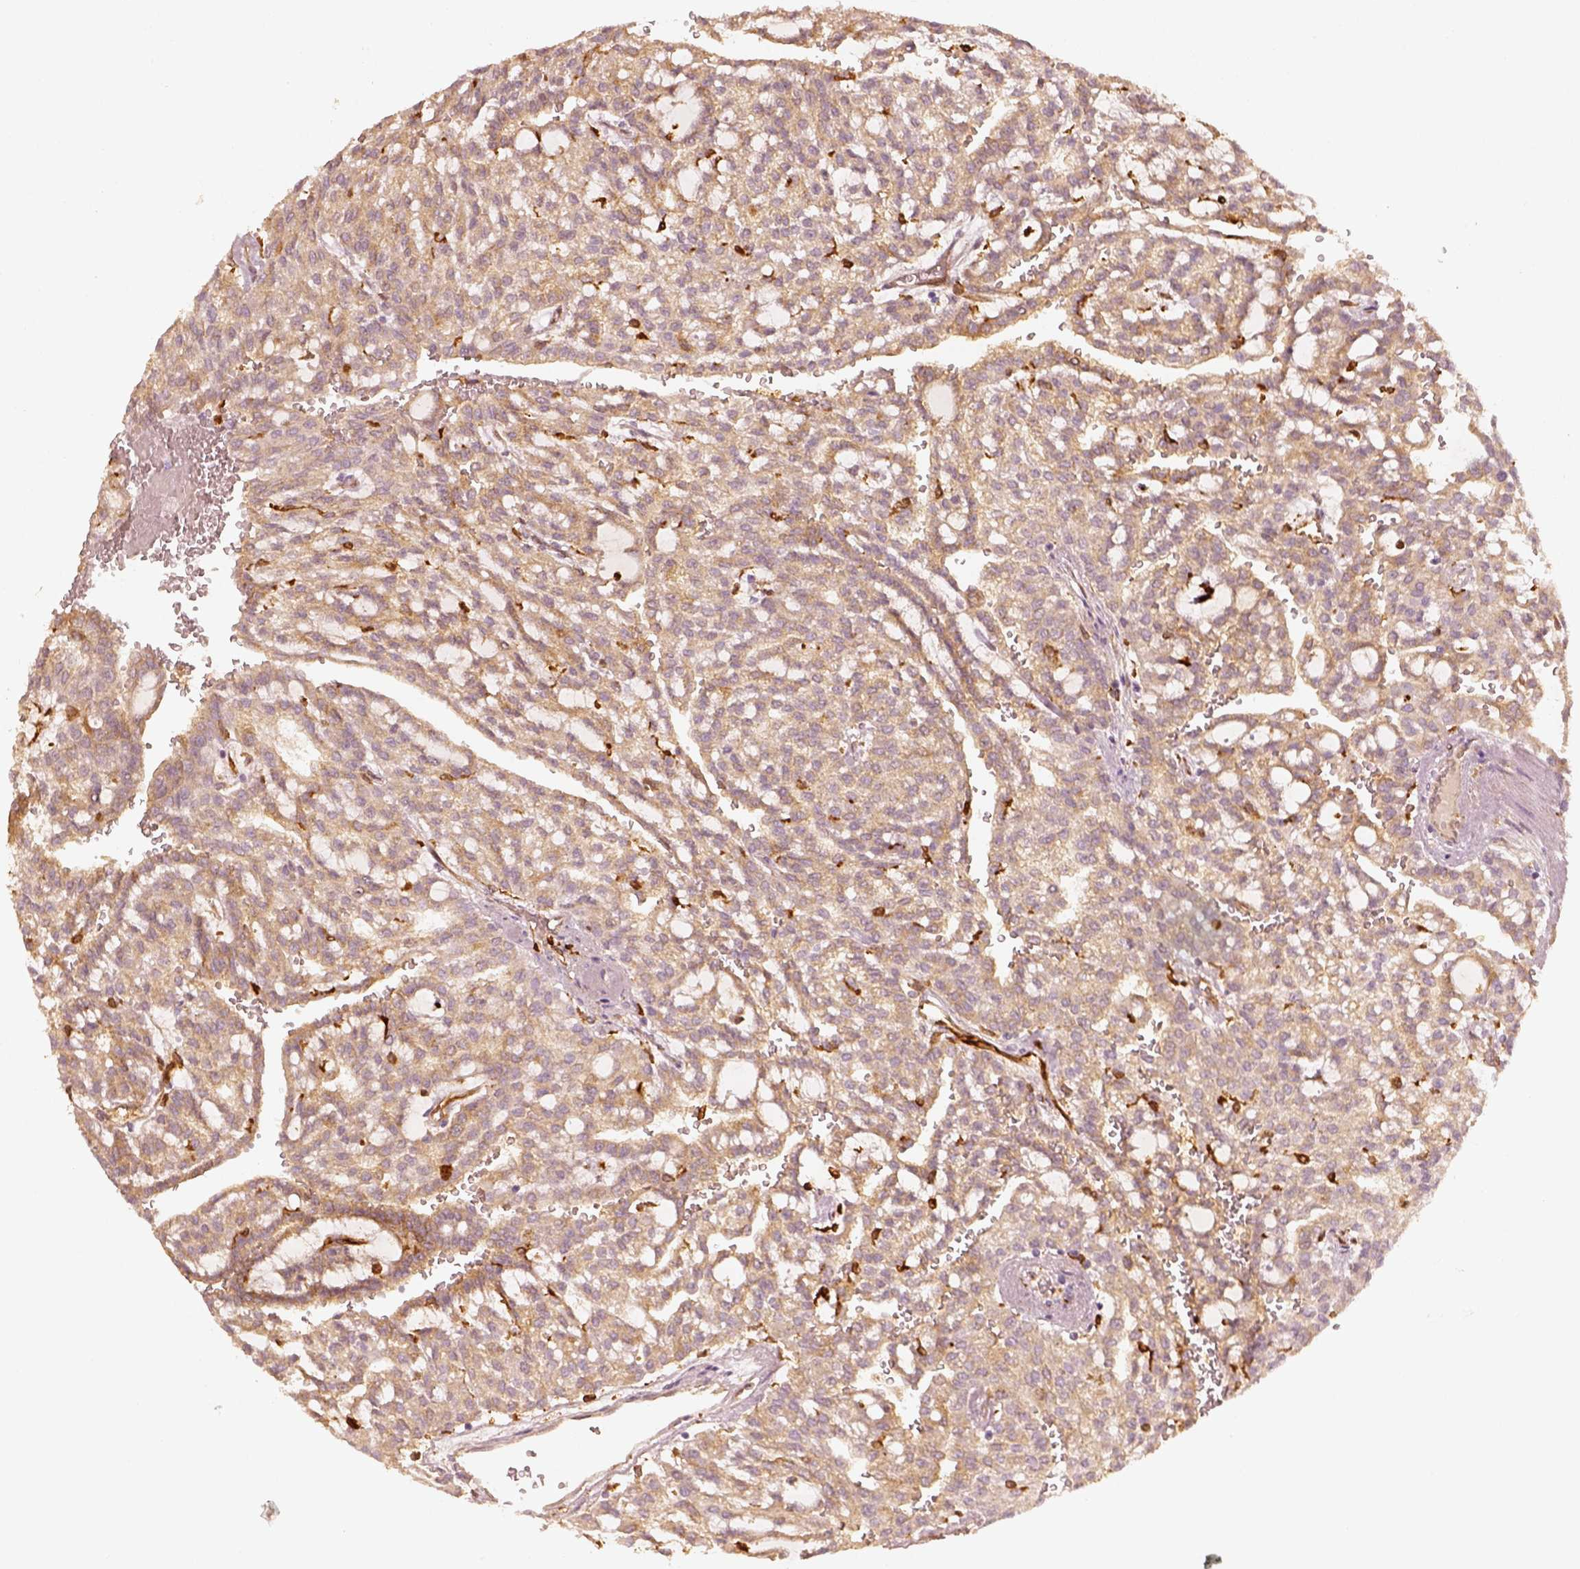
{"staining": {"intensity": "weak", "quantity": ">75%", "location": "cytoplasmic/membranous"}, "tissue": "renal cancer", "cell_type": "Tumor cells", "image_type": "cancer", "snomed": [{"axis": "morphology", "description": "Adenocarcinoma, NOS"}, {"axis": "topography", "description": "Kidney"}], "caption": "Protein expression analysis of renal cancer (adenocarcinoma) reveals weak cytoplasmic/membranous expression in about >75% of tumor cells.", "gene": "FSCN1", "patient": {"sex": "male", "age": 63}}